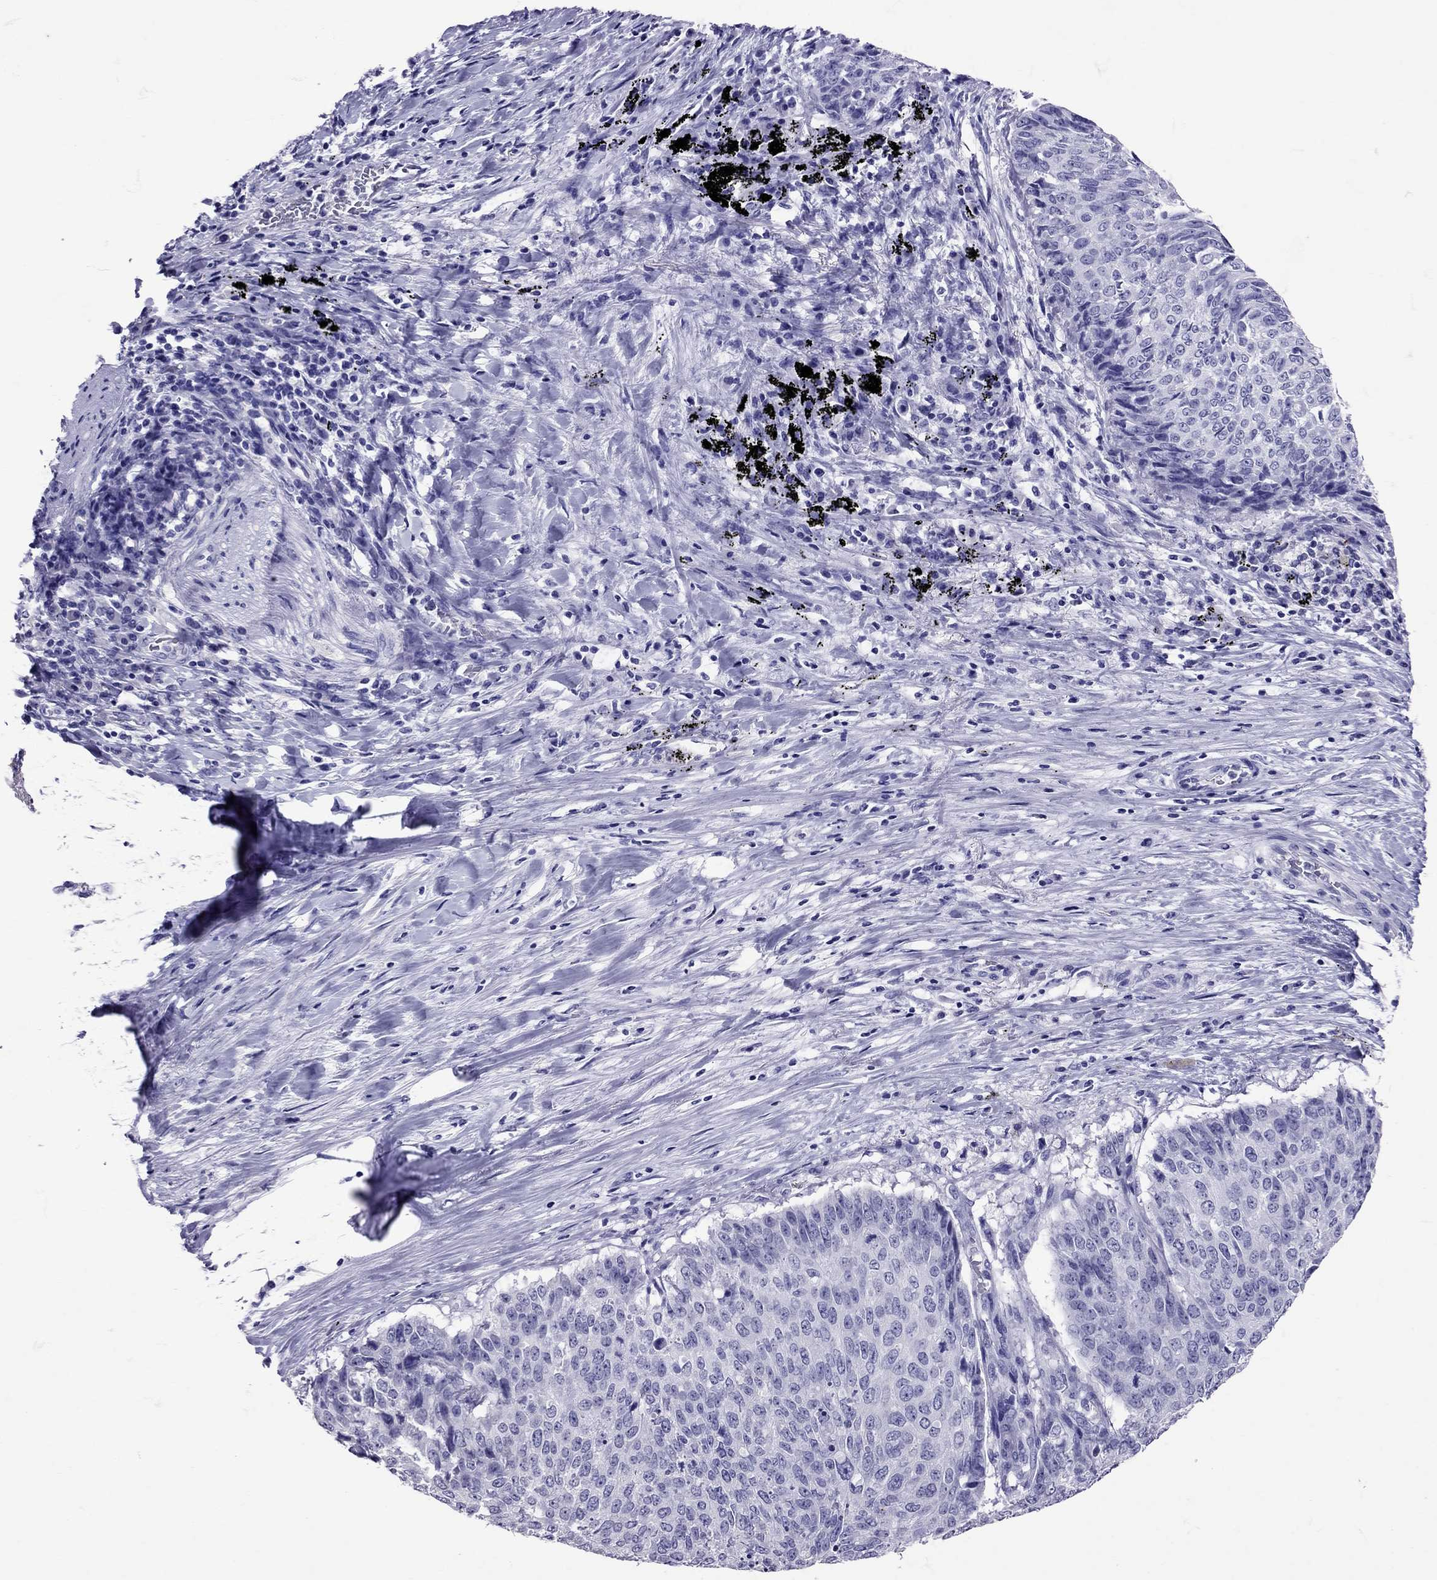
{"staining": {"intensity": "negative", "quantity": "none", "location": "none"}, "tissue": "lung cancer", "cell_type": "Tumor cells", "image_type": "cancer", "snomed": [{"axis": "morphology", "description": "Normal tissue, NOS"}, {"axis": "morphology", "description": "Squamous cell carcinoma, NOS"}, {"axis": "topography", "description": "Bronchus"}, {"axis": "topography", "description": "Lung"}], "caption": "Micrograph shows no protein expression in tumor cells of lung cancer tissue.", "gene": "AVP", "patient": {"sex": "male", "age": 64}}